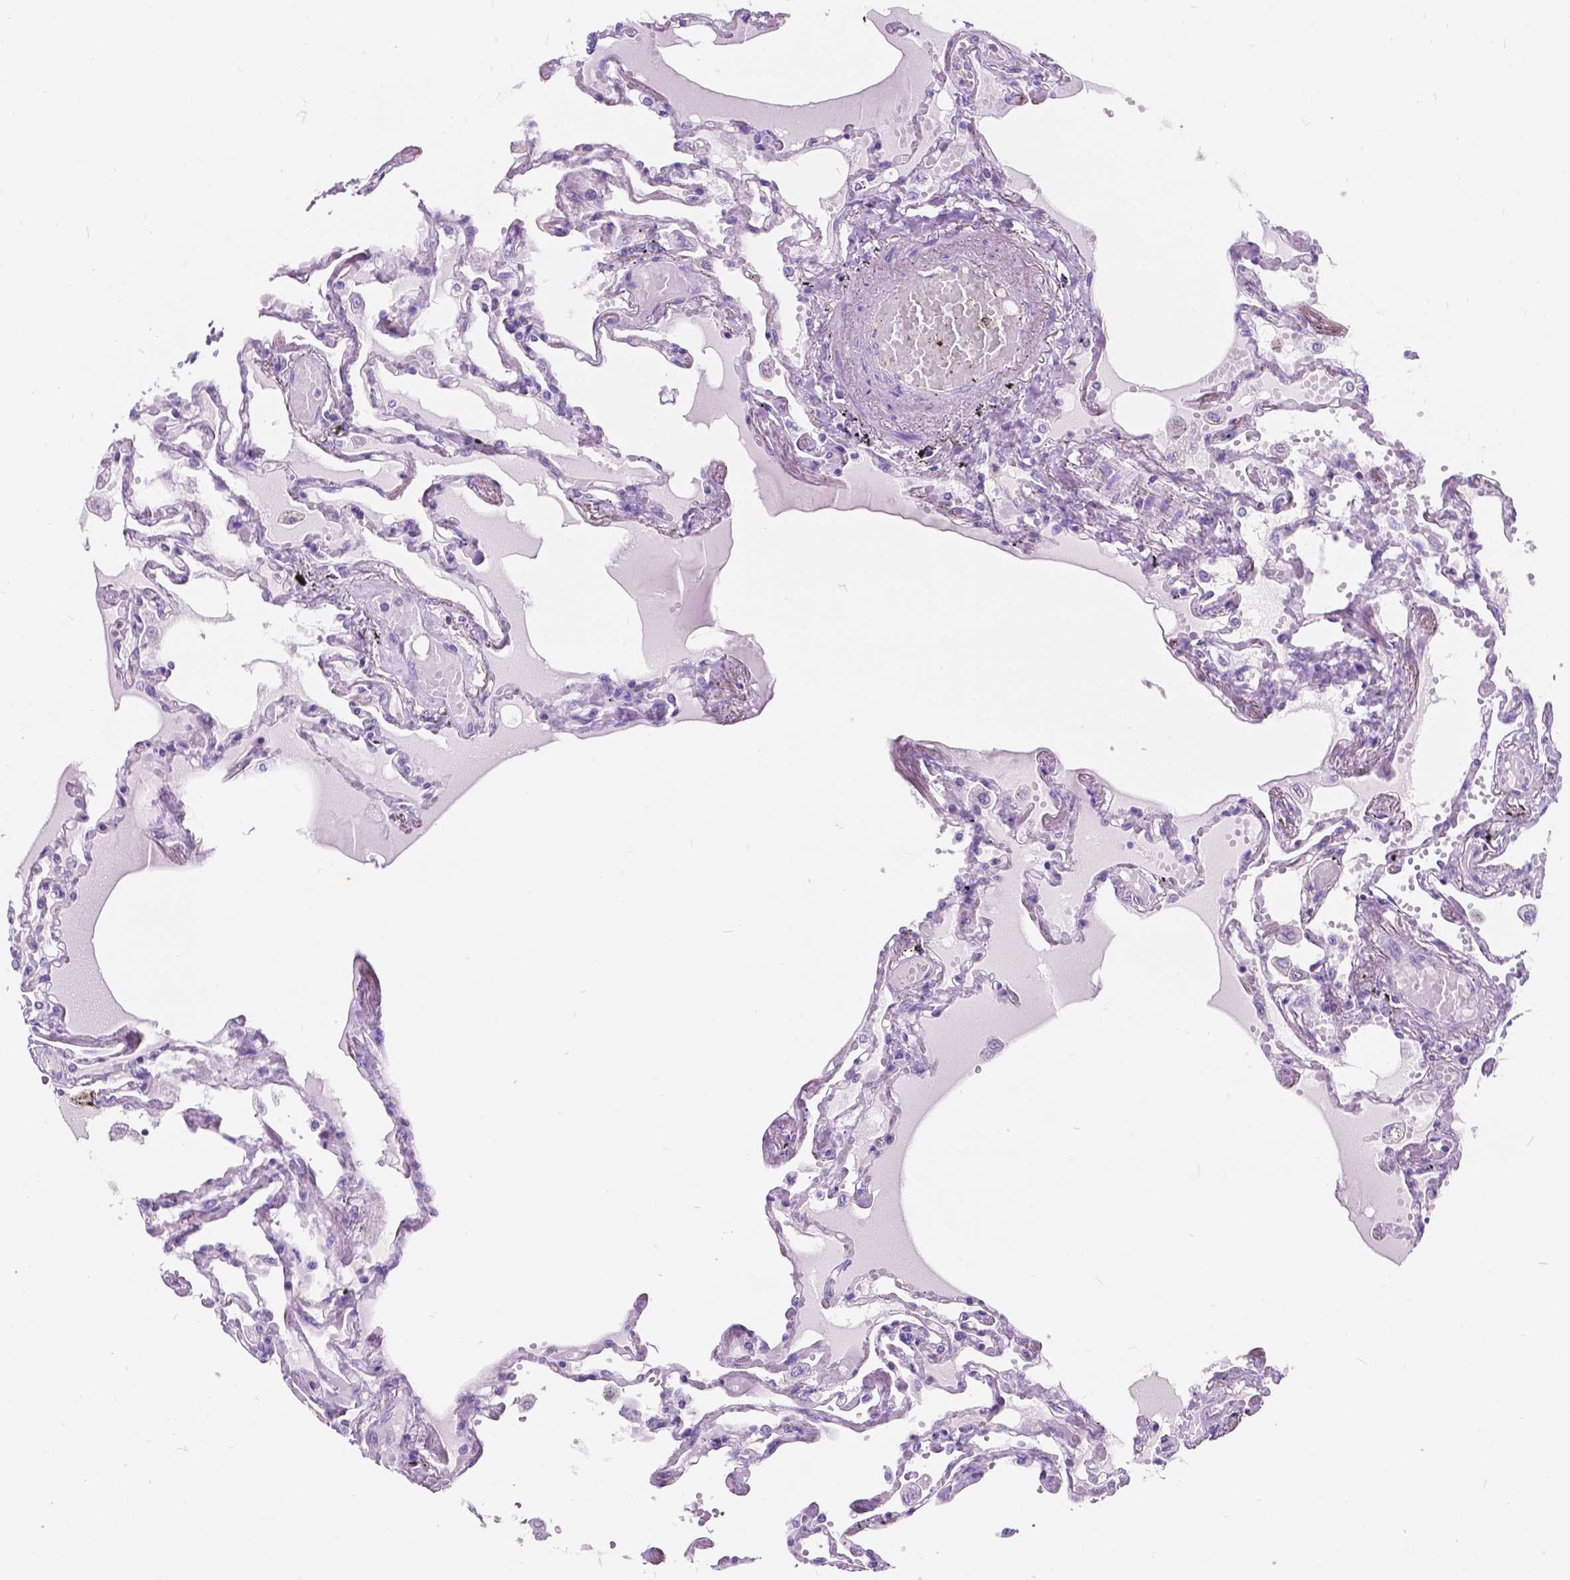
{"staining": {"intensity": "negative", "quantity": "none", "location": "none"}, "tissue": "lung", "cell_type": "Alveolar cells", "image_type": "normal", "snomed": [{"axis": "morphology", "description": "Normal tissue, NOS"}, {"axis": "morphology", "description": "Adenocarcinoma, NOS"}, {"axis": "topography", "description": "Cartilage tissue"}, {"axis": "topography", "description": "Lung"}], "caption": "Lung was stained to show a protein in brown. There is no significant positivity in alveolar cells. Nuclei are stained in blue.", "gene": "GNAO1", "patient": {"sex": "female", "age": 67}}